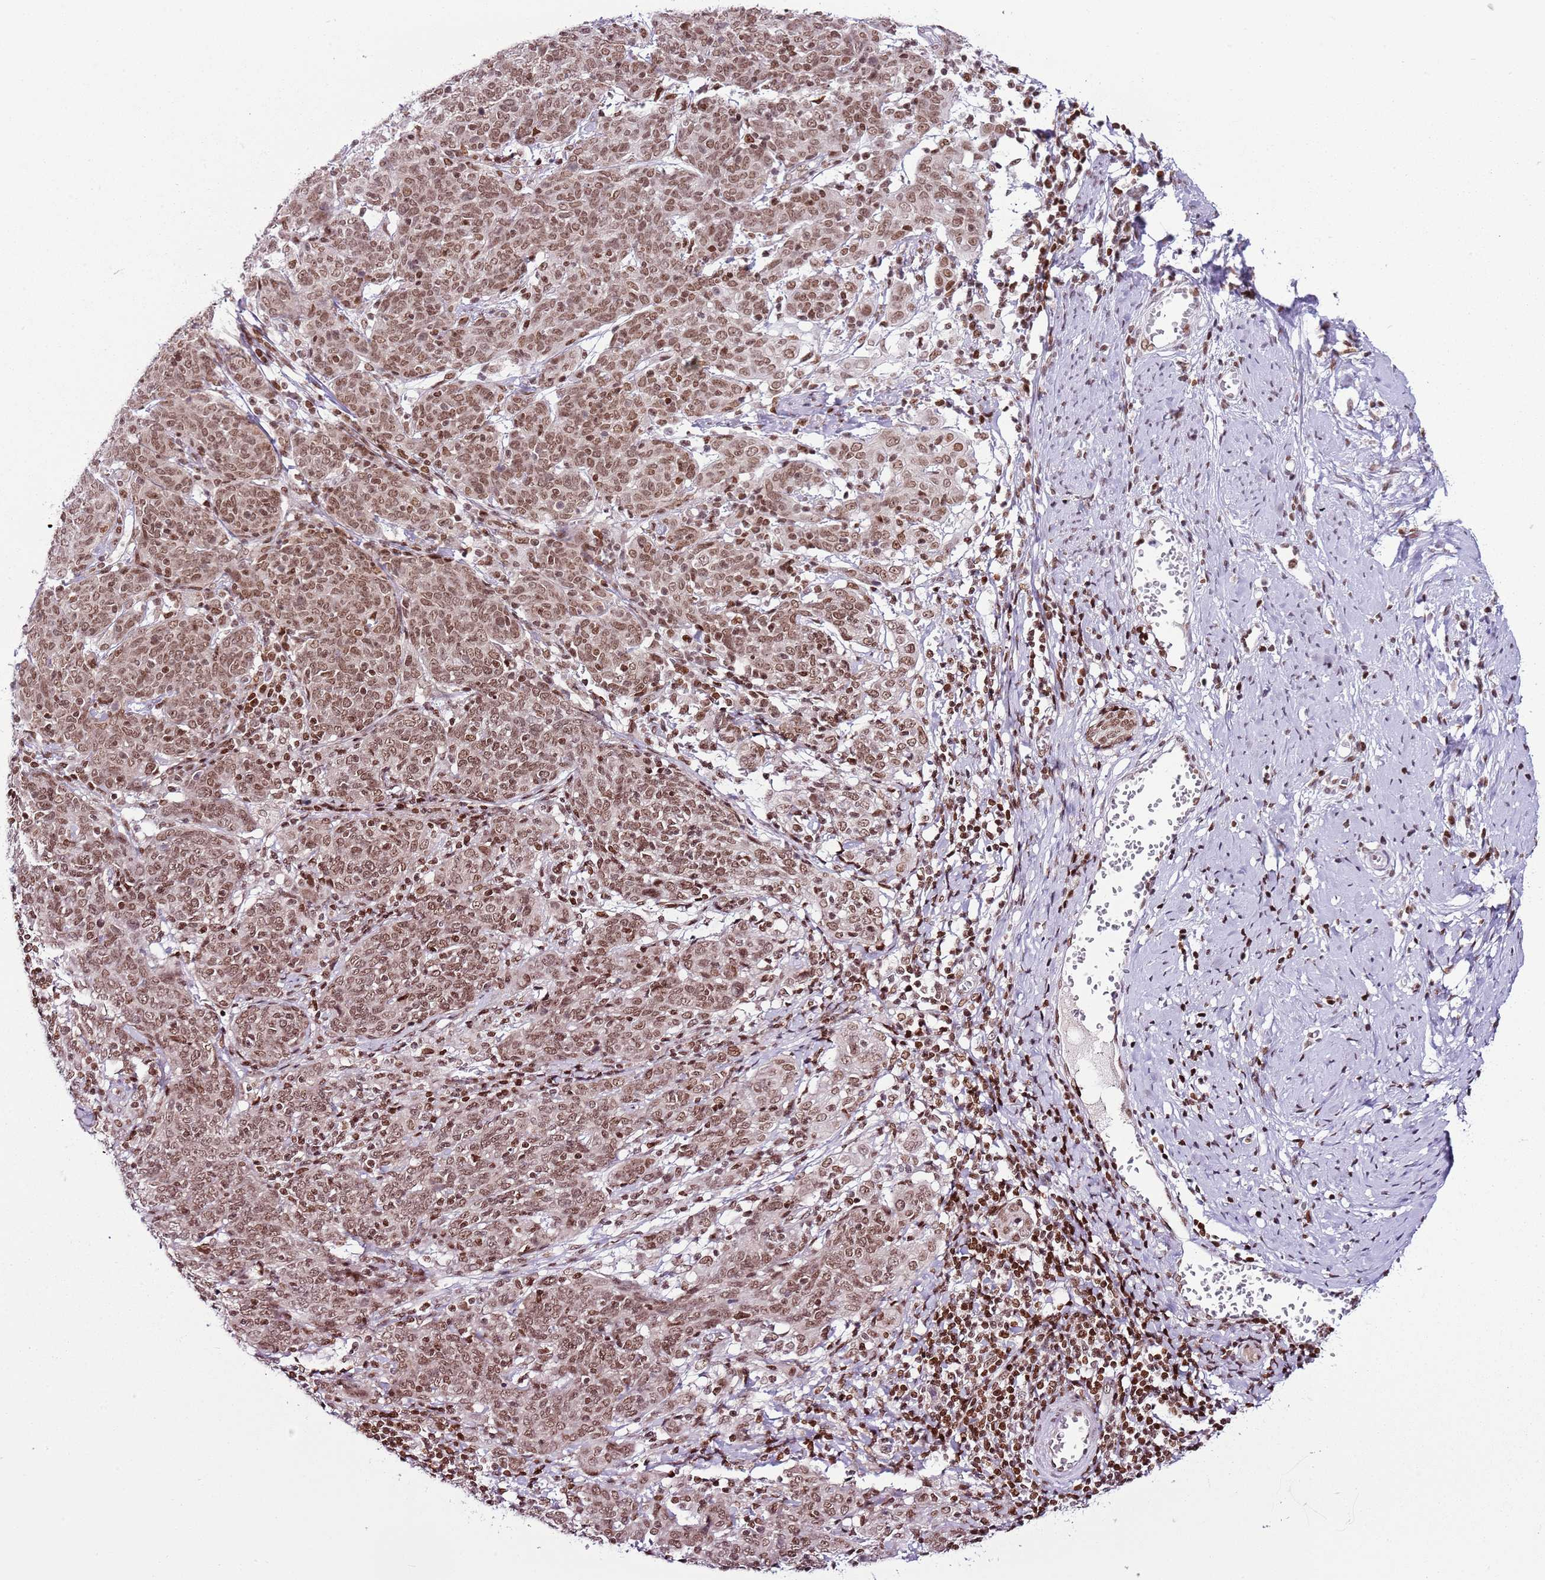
{"staining": {"intensity": "moderate", "quantity": ">75%", "location": "nuclear"}, "tissue": "cervical cancer", "cell_type": "Tumor cells", "image_type": "cancer", "snomed": [{"axis": "morphology", "description": "Squamous cell carcinoma, NOS"}, {"axis": "topography", "description": "Cervix"}], "caption": "This photomicrograph demonstrates immunohistochemistry (IHC) staining of human cervical squamous cell carcinoma, with medium moderate nuclear positivity in about >75% of tumor cells.", "gene": "SELENOH", "patient": {"sex": "female", "age": 67}}